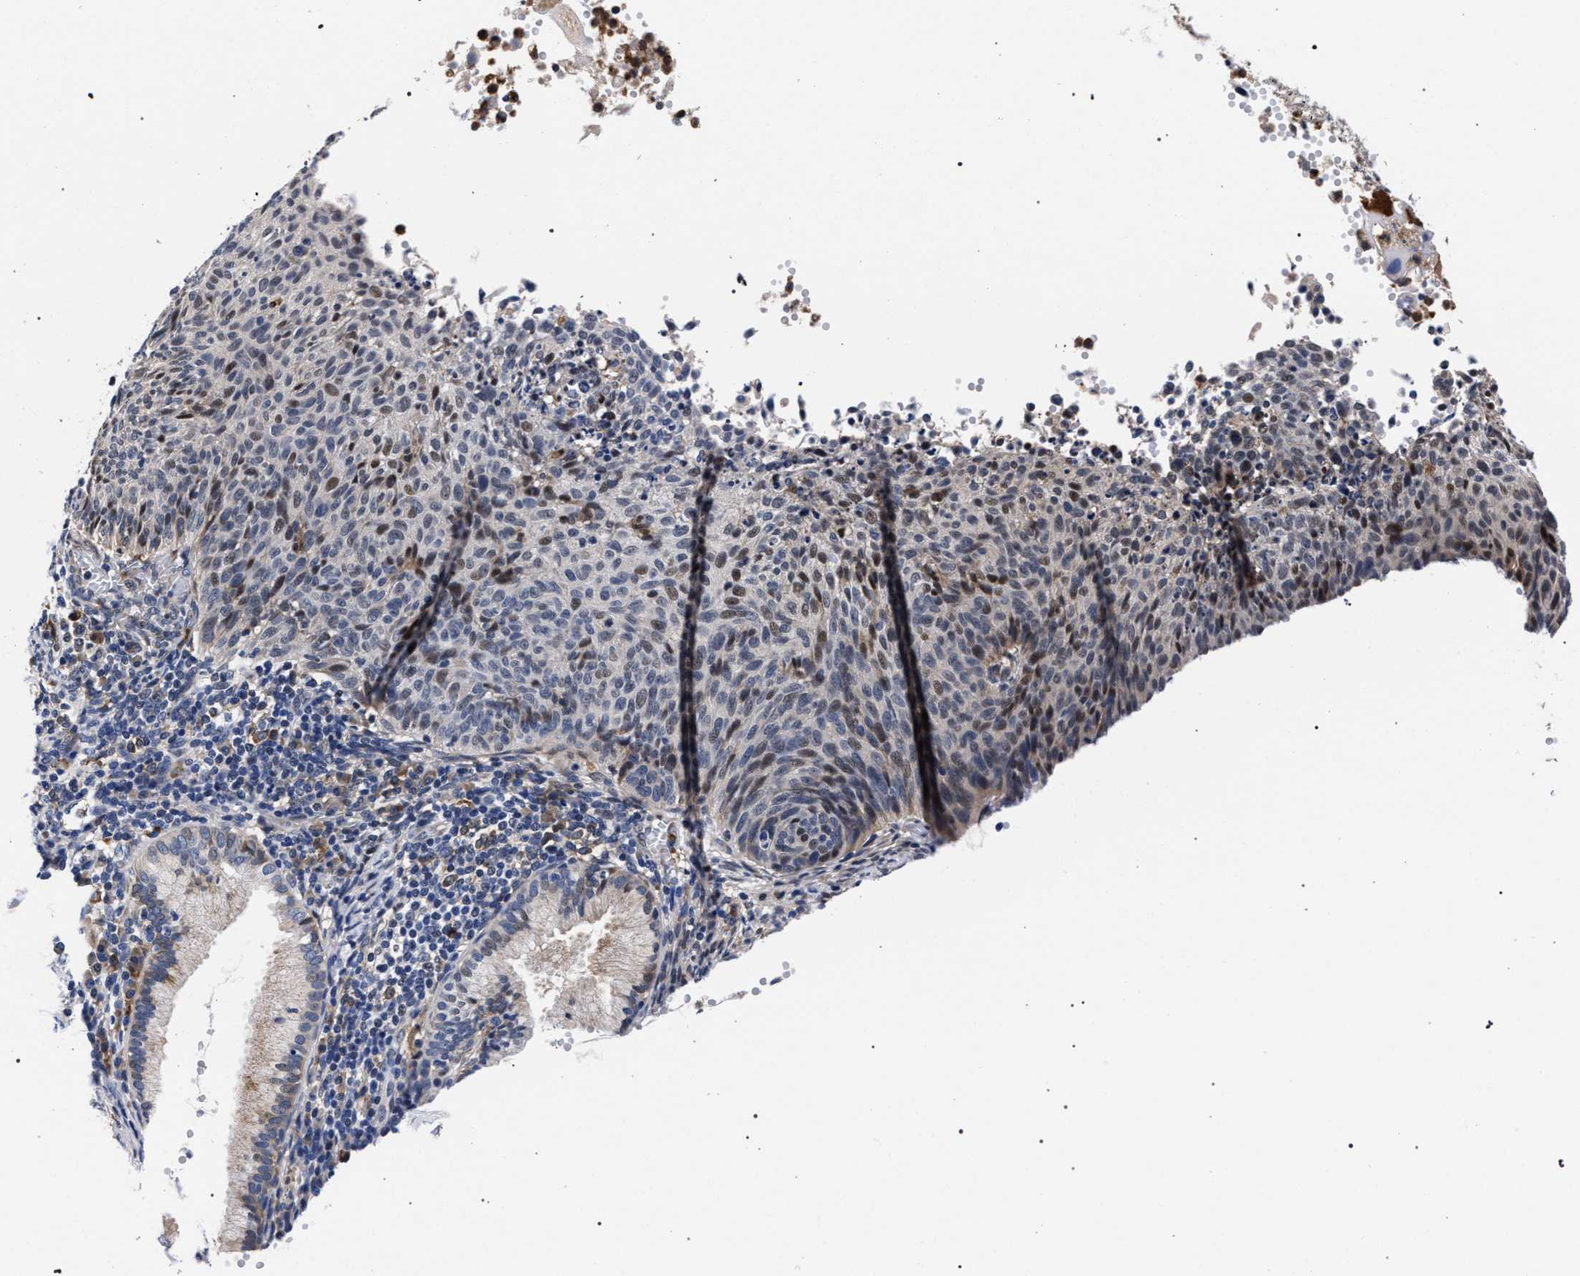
{"staining": {"intensity": "weak", "quantity": "25%-75%", "location": "nuclear"}, "tissue": "cervical cancer", "cell_type": "Tumor cells", "image_type": "cancer", "snomed": [{"axis": "morphology", "description": "Squamous cell carcinoma, NOS"}, {"axis": "topography", "description": "Cervix"}], "caption": "IHC (DAB (3,3'-diaminobenzidine)) staining of human squamous cell carcinoma (cervical) displays weak nuclear protein staining in approximately 25%-75% of tumor cells.", "gene": "ZNF462", "patient": {"sex": "female", "age": 70}}